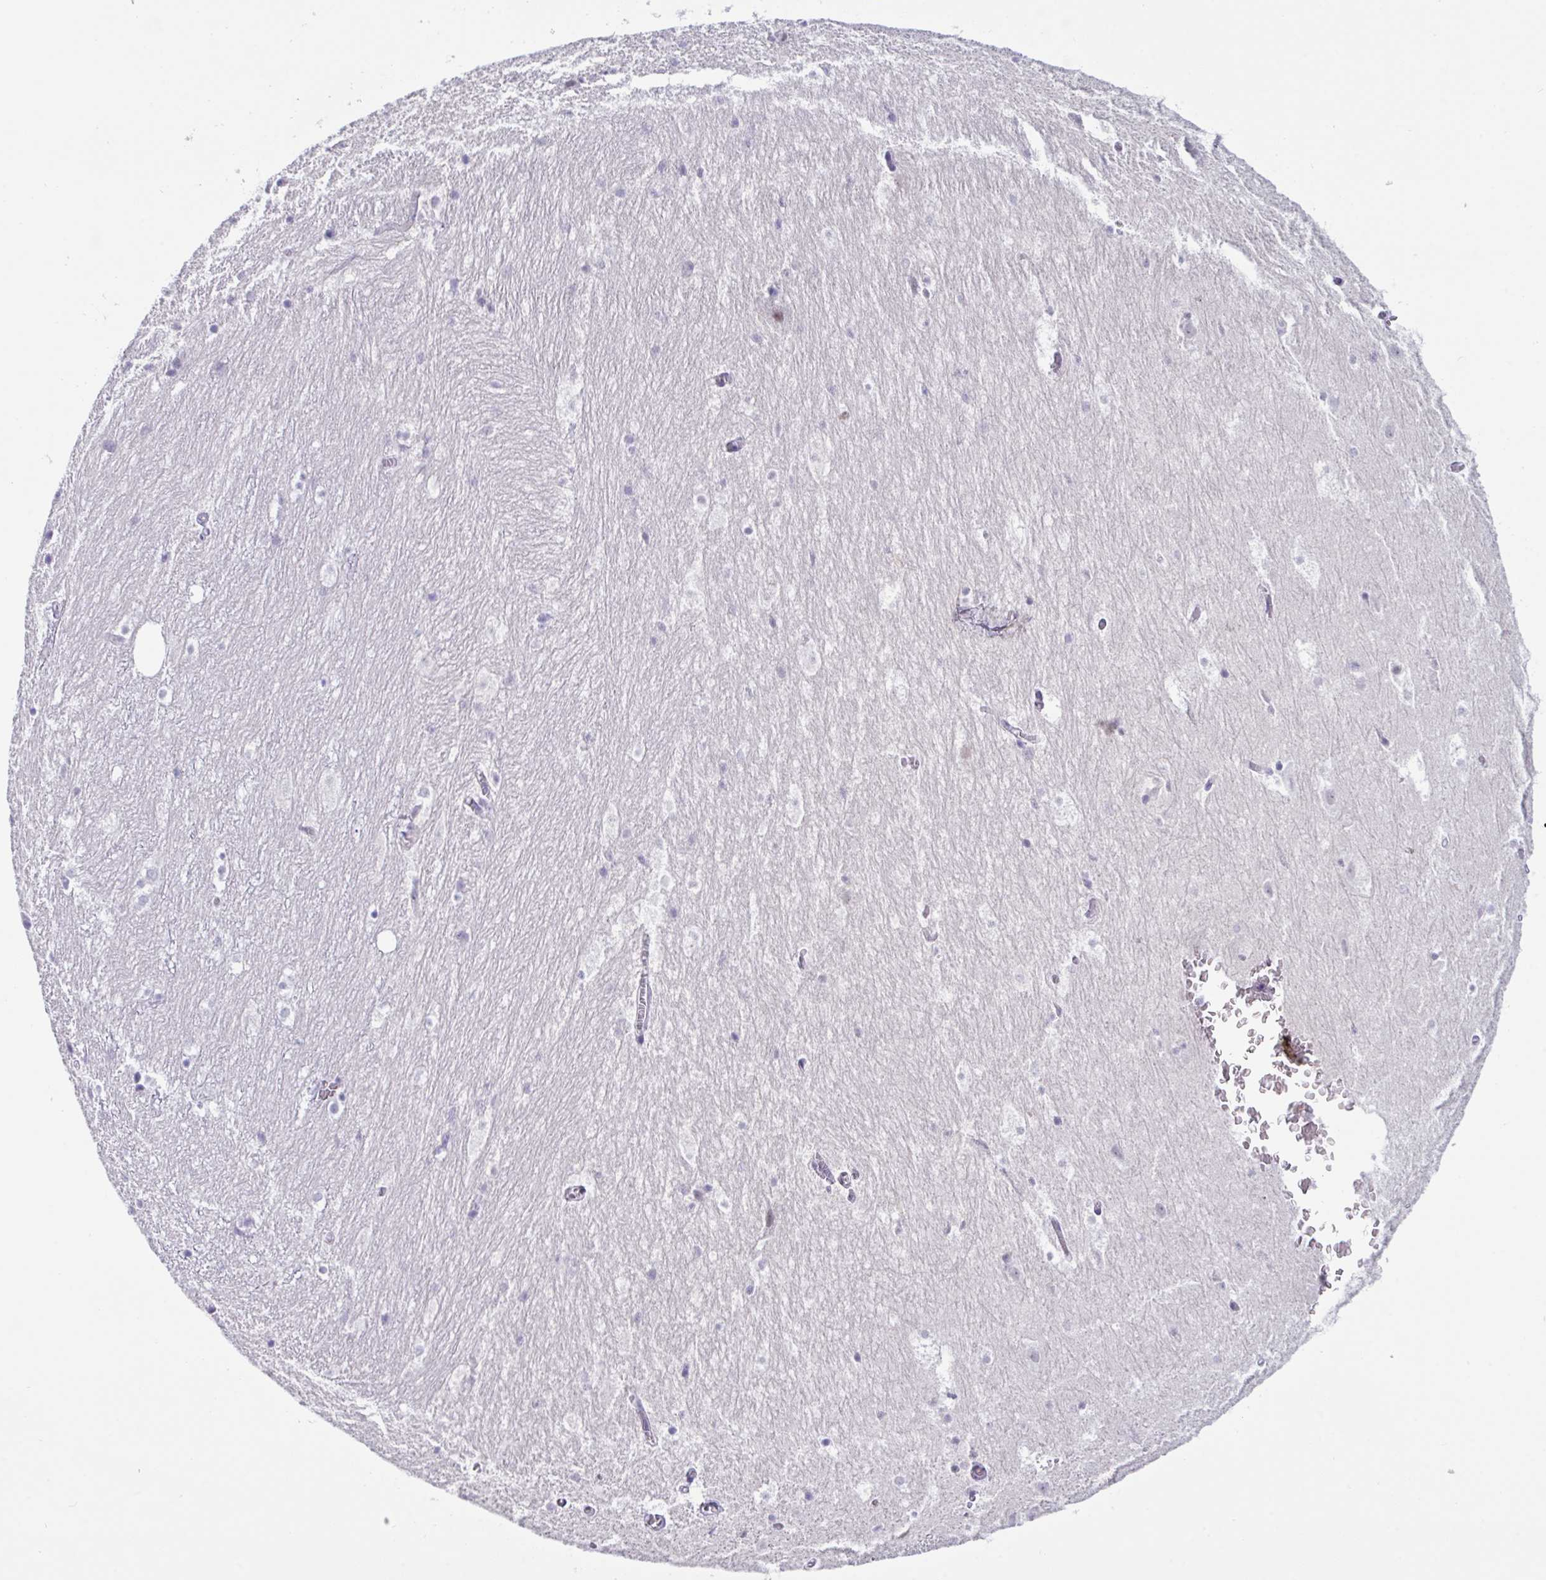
{"staining": {"intensity": "negative", "quantity": "none", "location": "none"}, "tissue": "hippocampus", "cell_type": "Glial cells", "image_type": "normal", "snomed": [{"axis": "morphology", "description": "Normal tissue, NOS"}, {"axis": "topography", "description": "Hippocampus"}], "caption": "Glial cells show no significant expression in unremarkable hippocampus. (DAB IHC with hematoxylin counter stain).", "gene": "USP35", "patient": {"sex": "female", "age": 52}}